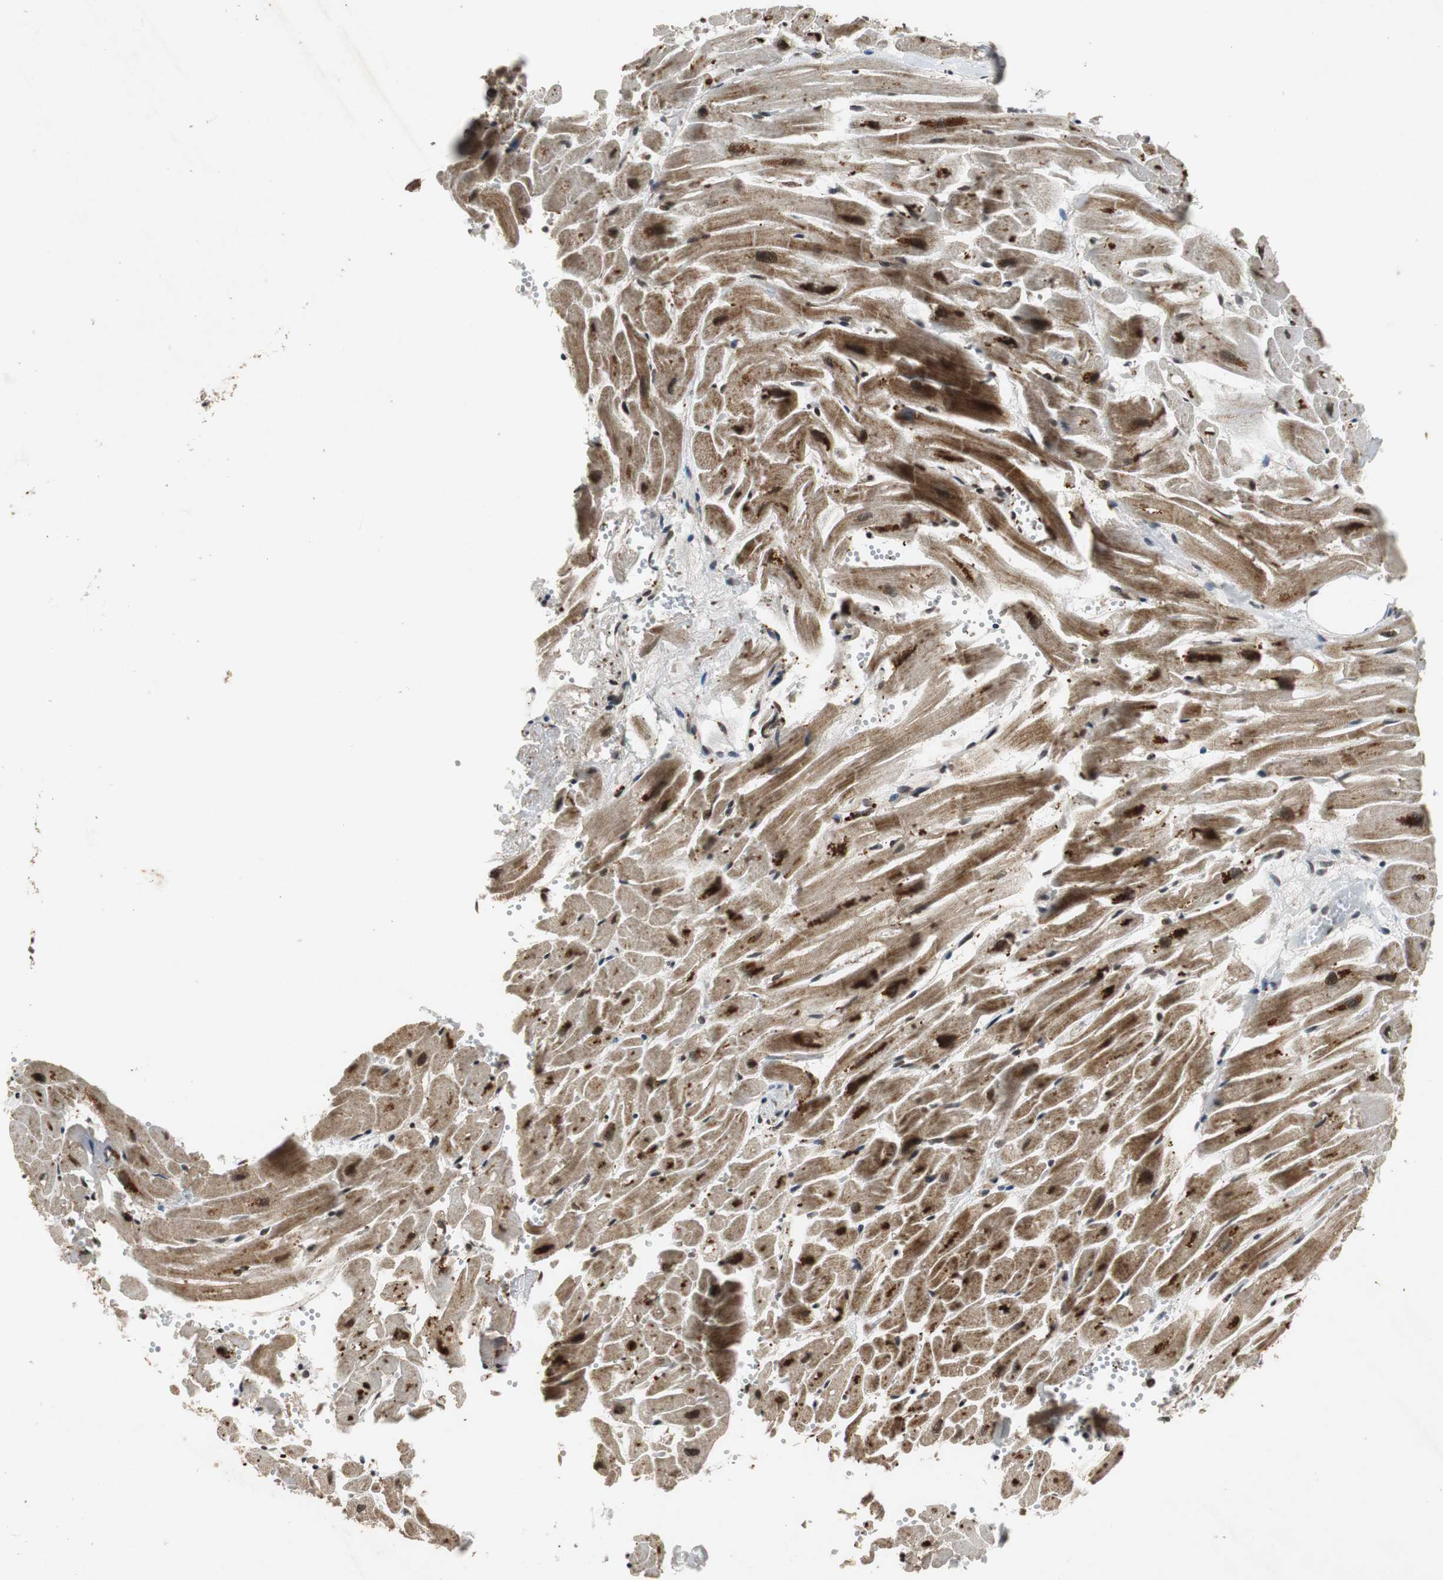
{"staining": {"intensity": "strong", "quantity": ">75%", "location": "cytoplasmic/membranous,nuclear"}, "tissue": "heart muscle", "cell_type": "Cardiomyocytes", "image_type": "normal", "snomed": [{"axis": "morphology", "description": "Normal tissue, NOS"}, {"axis": "topography", "description": "Heart"}], "caption": "Approximately >75% of cardiomyocytes in unremarkable human heart muscle display strong cytoplasmic/membranous,nuclear protein staining as visualized by brown immunohistochemical staining.", "gene": "TAF5", "patient": {"sex": "female", "age": 19}}